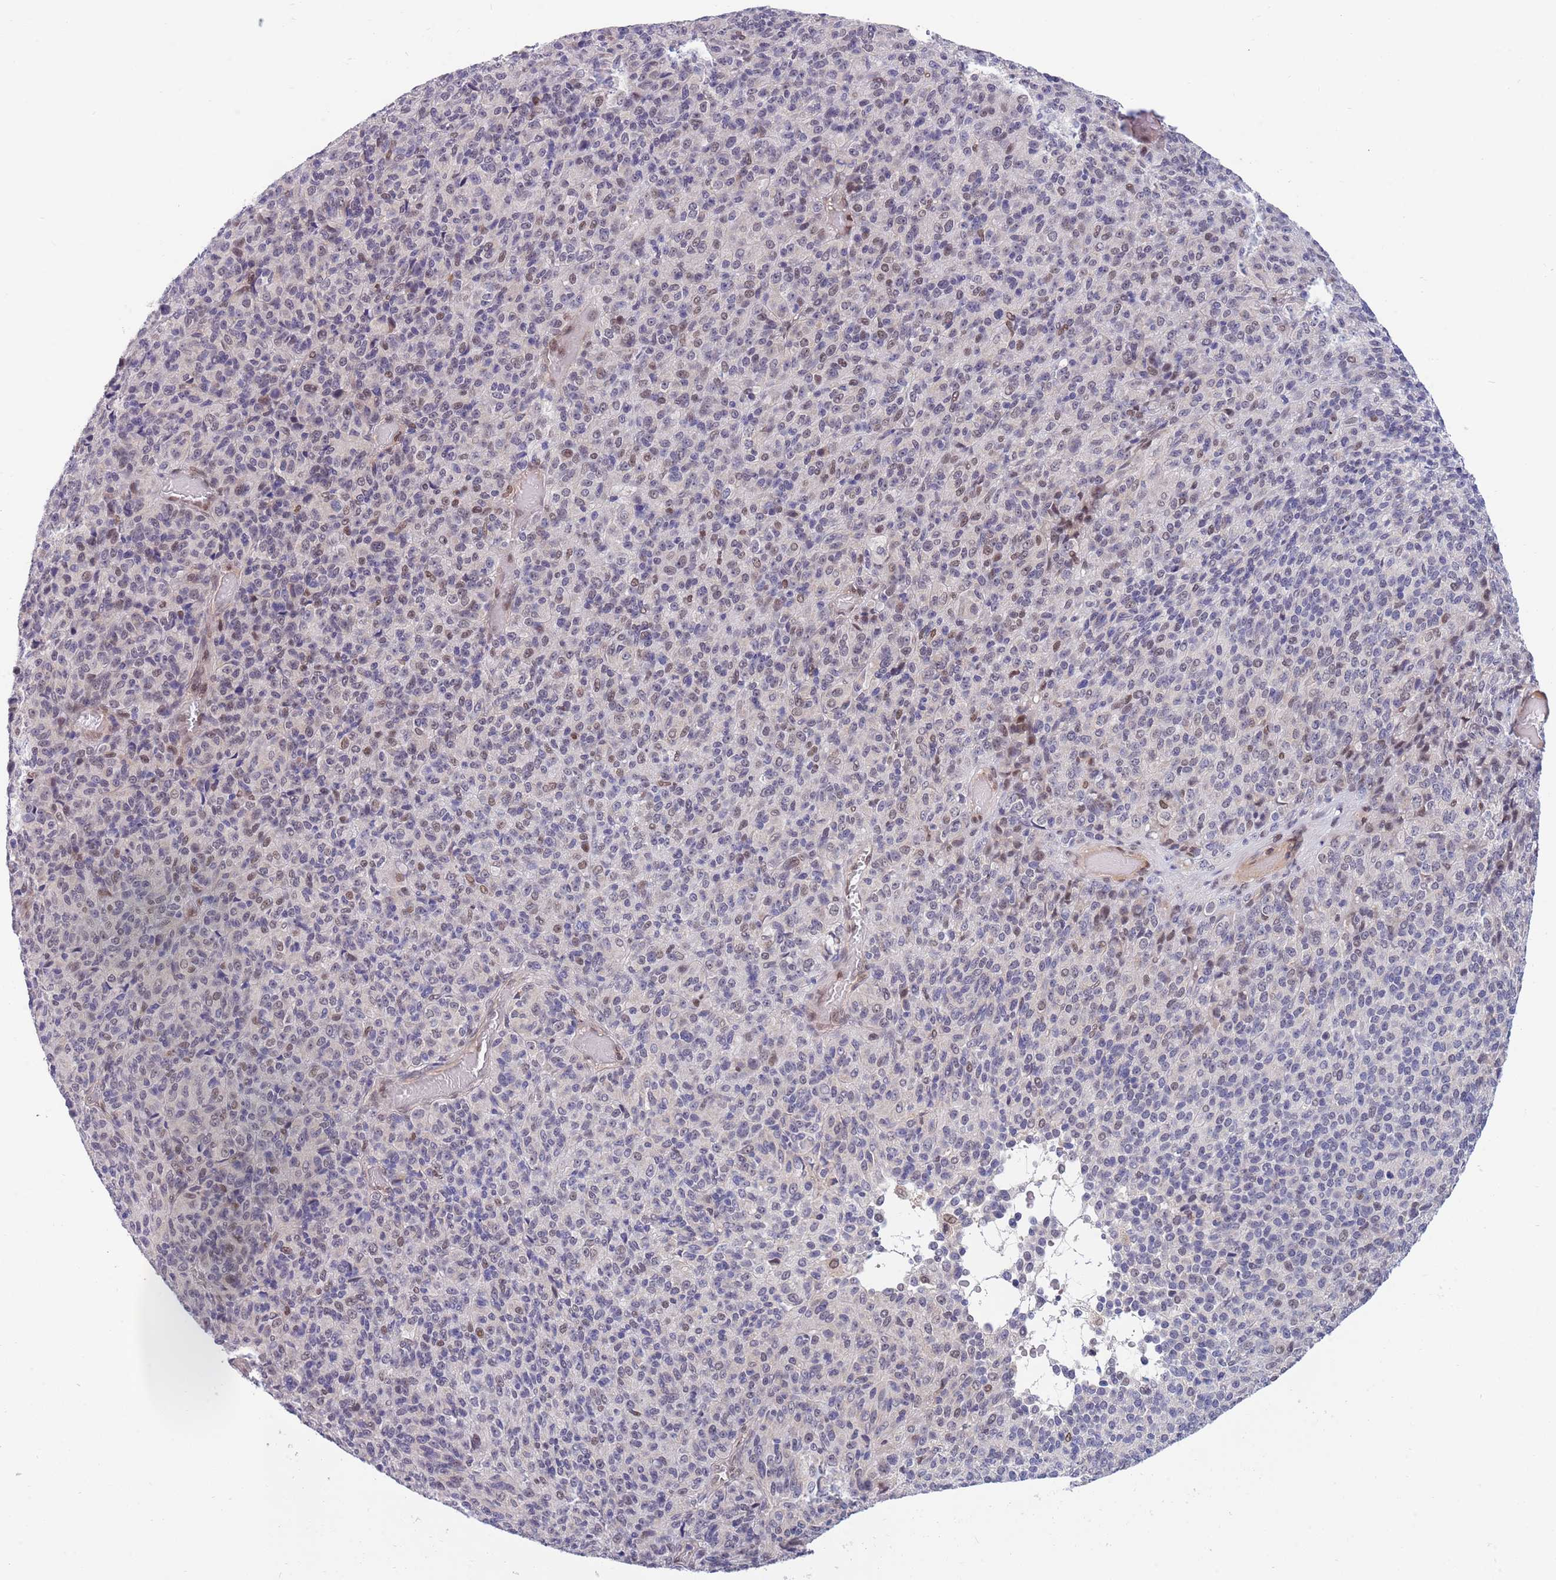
{"staining": {"intensity": "moderate", "quantity": "25%-75%", "location": "nuclear"}, "tissue": "melanoma", "cell_type": "Tumor cells", "image_type": "cancer", "snomed": [{"axis": "morphology", "description": "Malignant melanoma, Metastatic site"}, {"axis": "topography", "description": "Brain"}], "caption": "A histopathology image showing moderate nuclear staining in about 25%-75% of tumor cells in malignant melanoma (metastatic site), as visualized by brown immunohistochemical staining.", "gene": "NLRP6", "patient": {"sex": "female", "age": 56}}